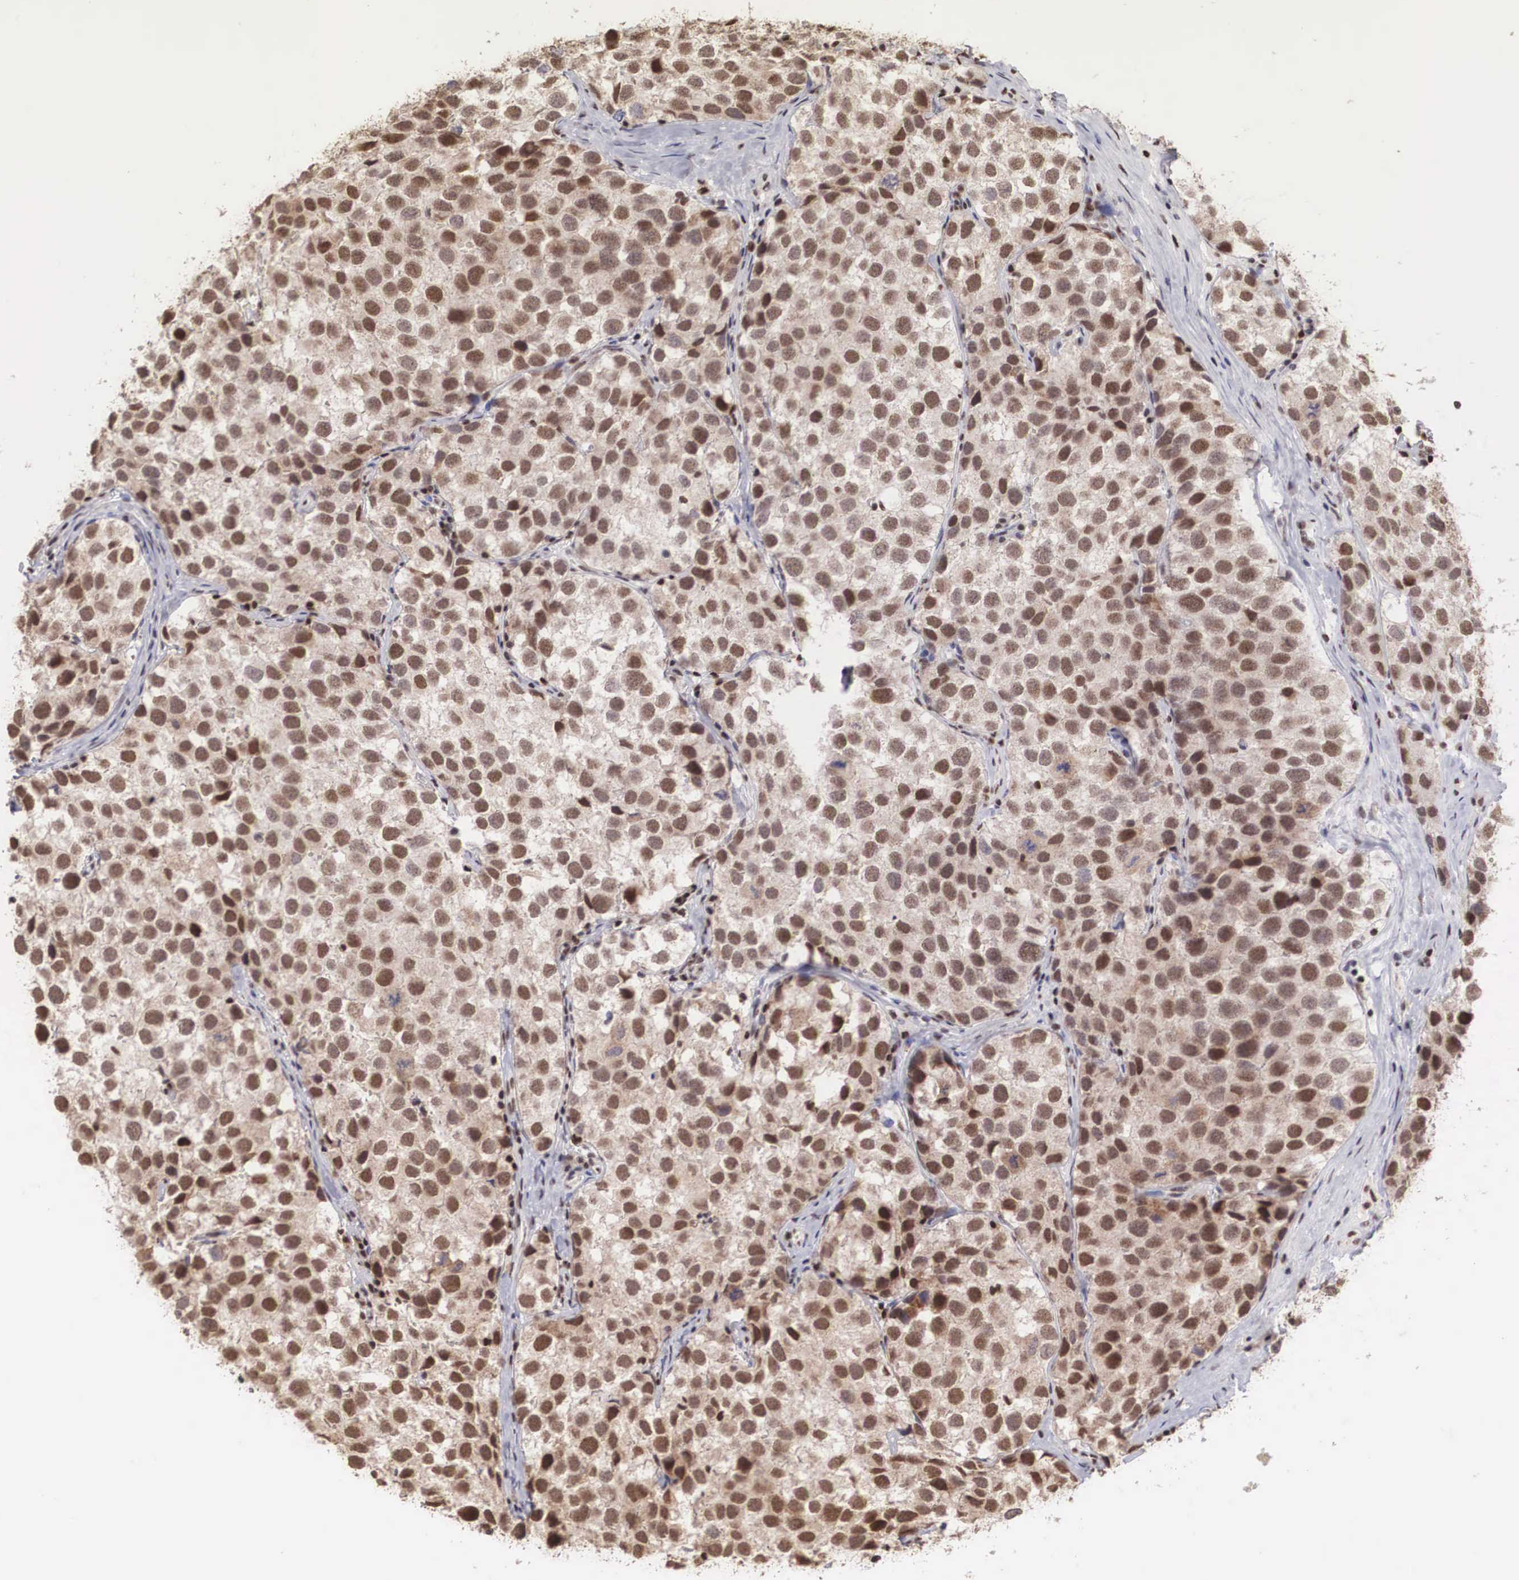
{"staining": {"intensity": "strong", "quantity": ">75%", "location": "nuclear"}, "tissue": "testis cancer", "cell_type": "Tumor cells", "image_type": "cancer", "snomed": [{"axis": "morphology", "description": "Seminoma, NOS"}, {"axis": "topography", "description": "Testis"}], "caption": "This histopathology image exhibits testis seminoma stained with immunohistochemistry to label a protein in brown. The nuclear of tumor cells show strong positivity for the protein. Nuclei are counter-stained blue.", "gene": "HTATSF1", "patient": {"sex": "male", "age": 39}}